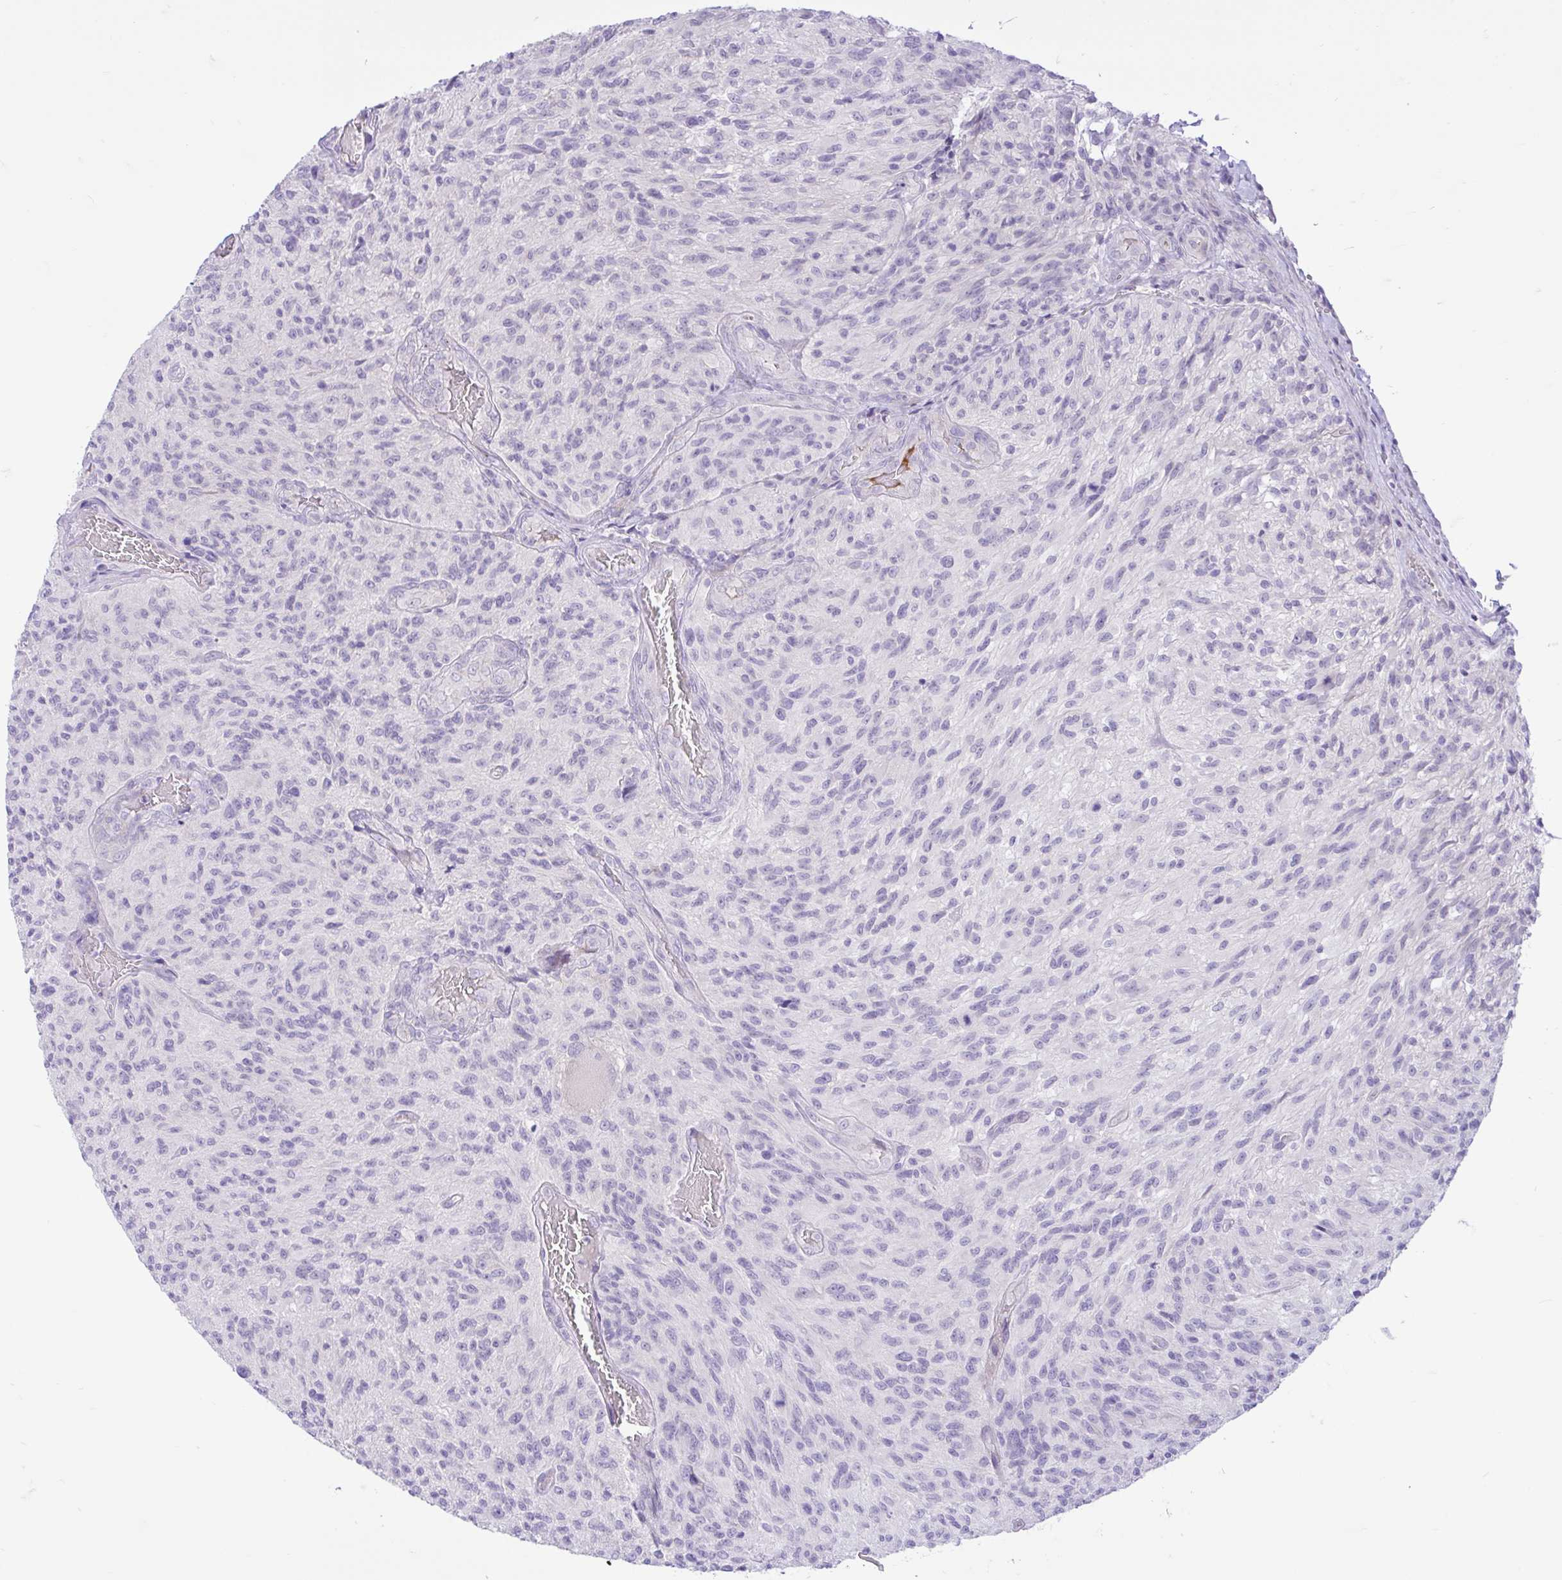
{"staining": {"intensity": "negative", "quantity": "none", "location": "none"}, "tissue": "glioma", "cell_type": "Tumor cells", "image_type": "cancer", "snomed": [{"axis": "morphology", "description": "Normal tissue, NOS"}, {"axis": "morphology", "description": "Glioma, malignant, High grade"}, {"axis": "topography", "description": "Cerebral cortex"}], "caption": "The immunohistochemistry (IHC) micrograph has no significant positivity in tumor cells of glioma tissue.", "gene": "ZNF101", "patient": {"sex": "male", "age": 56}}